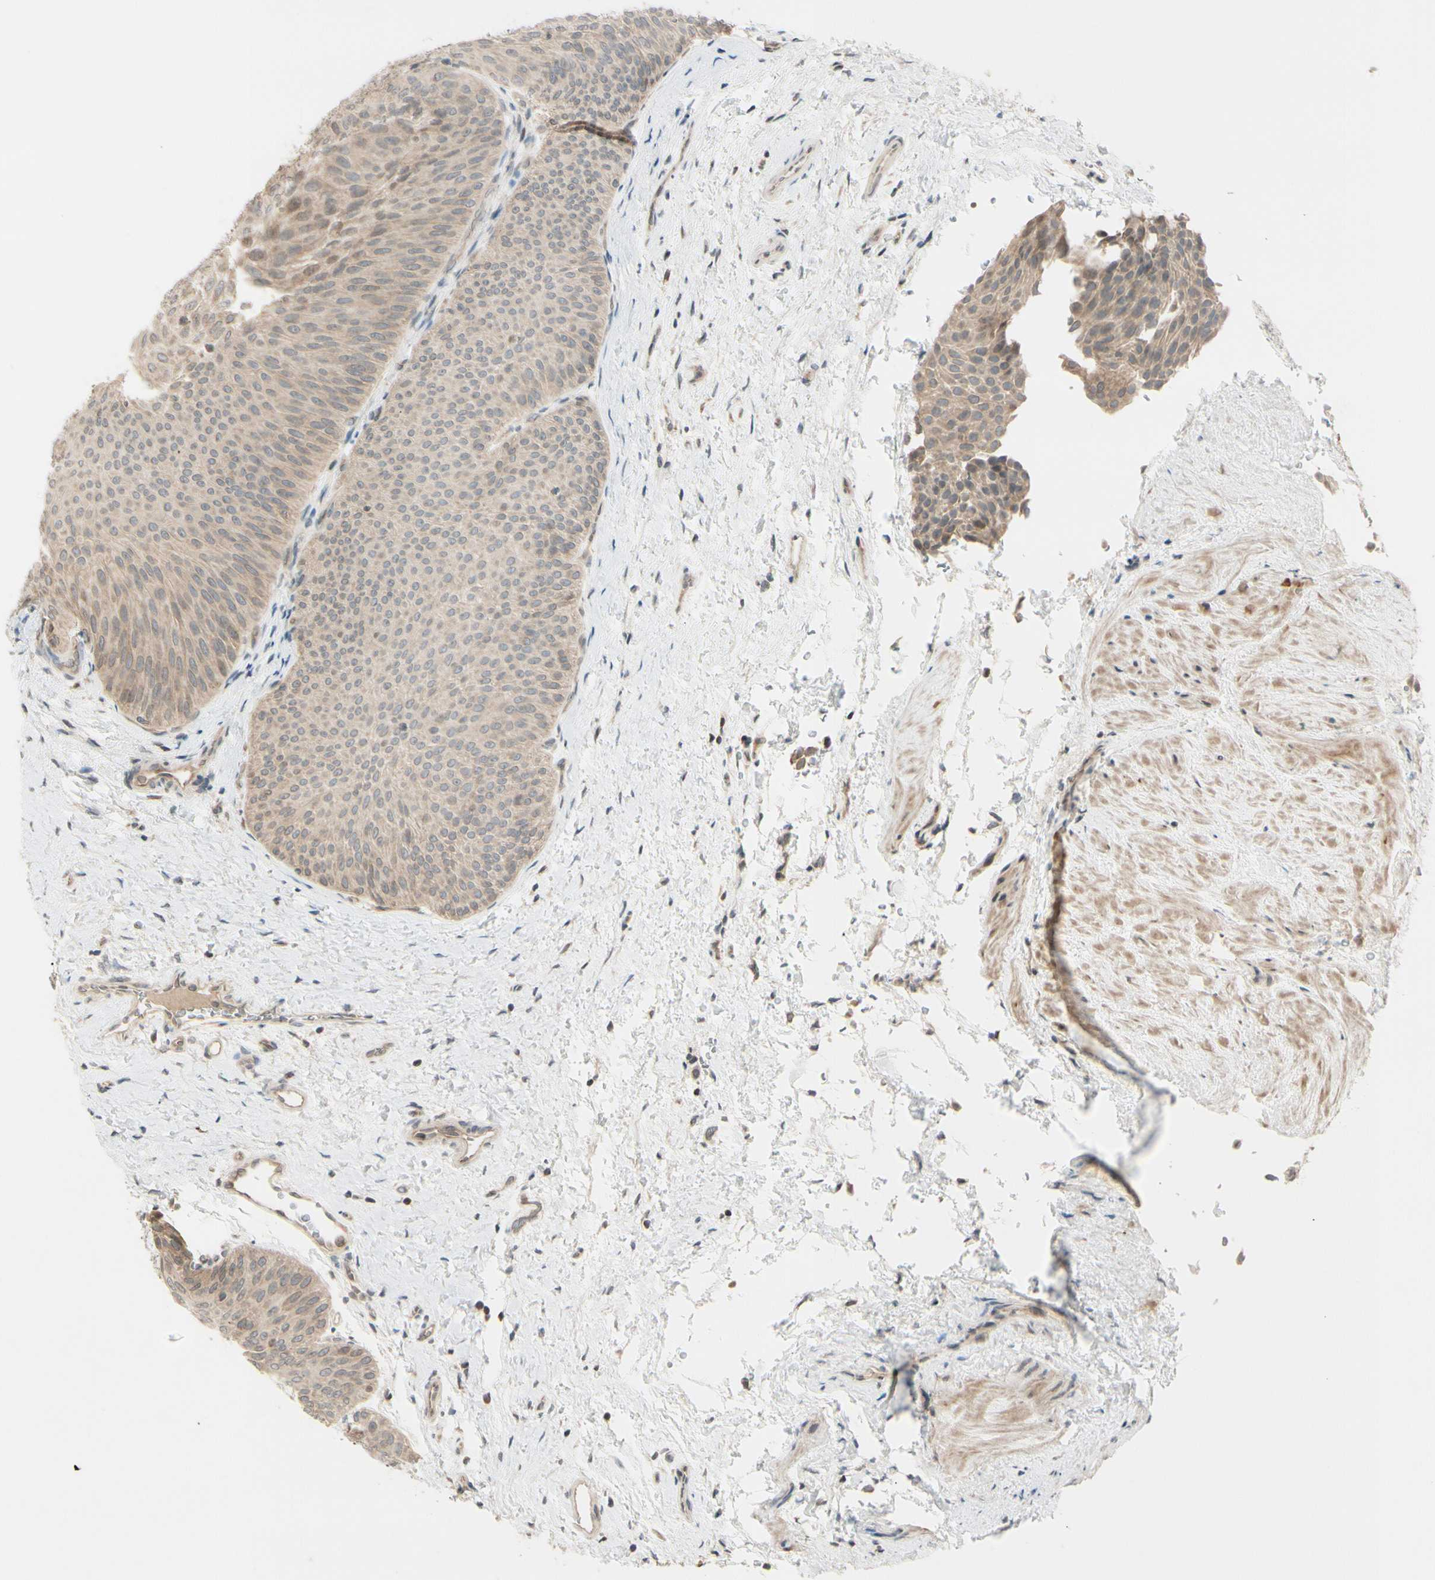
{"staining": {"intensity": "weak", "quantity": ">75%", "location": "cytoplasmic/membranous"}, "tissue": "urothelial cancer", "cell_type": "Tumor cells", "image_type": "cancer", "snomed": [{"axis": "morphology", "description": "Urothelial carcinoma, Low grade"}, {"axis": "topography", "description": "Urinary bladder"}], "caption": "Immunohistochemical staining of human urothelial cancer demonstrates low levels of weak cytoplasmic/membranous protein positivity in about >75% of tumor cells.", "gene": "FGF10", "patient": {"sex": "female", "age": 60}}